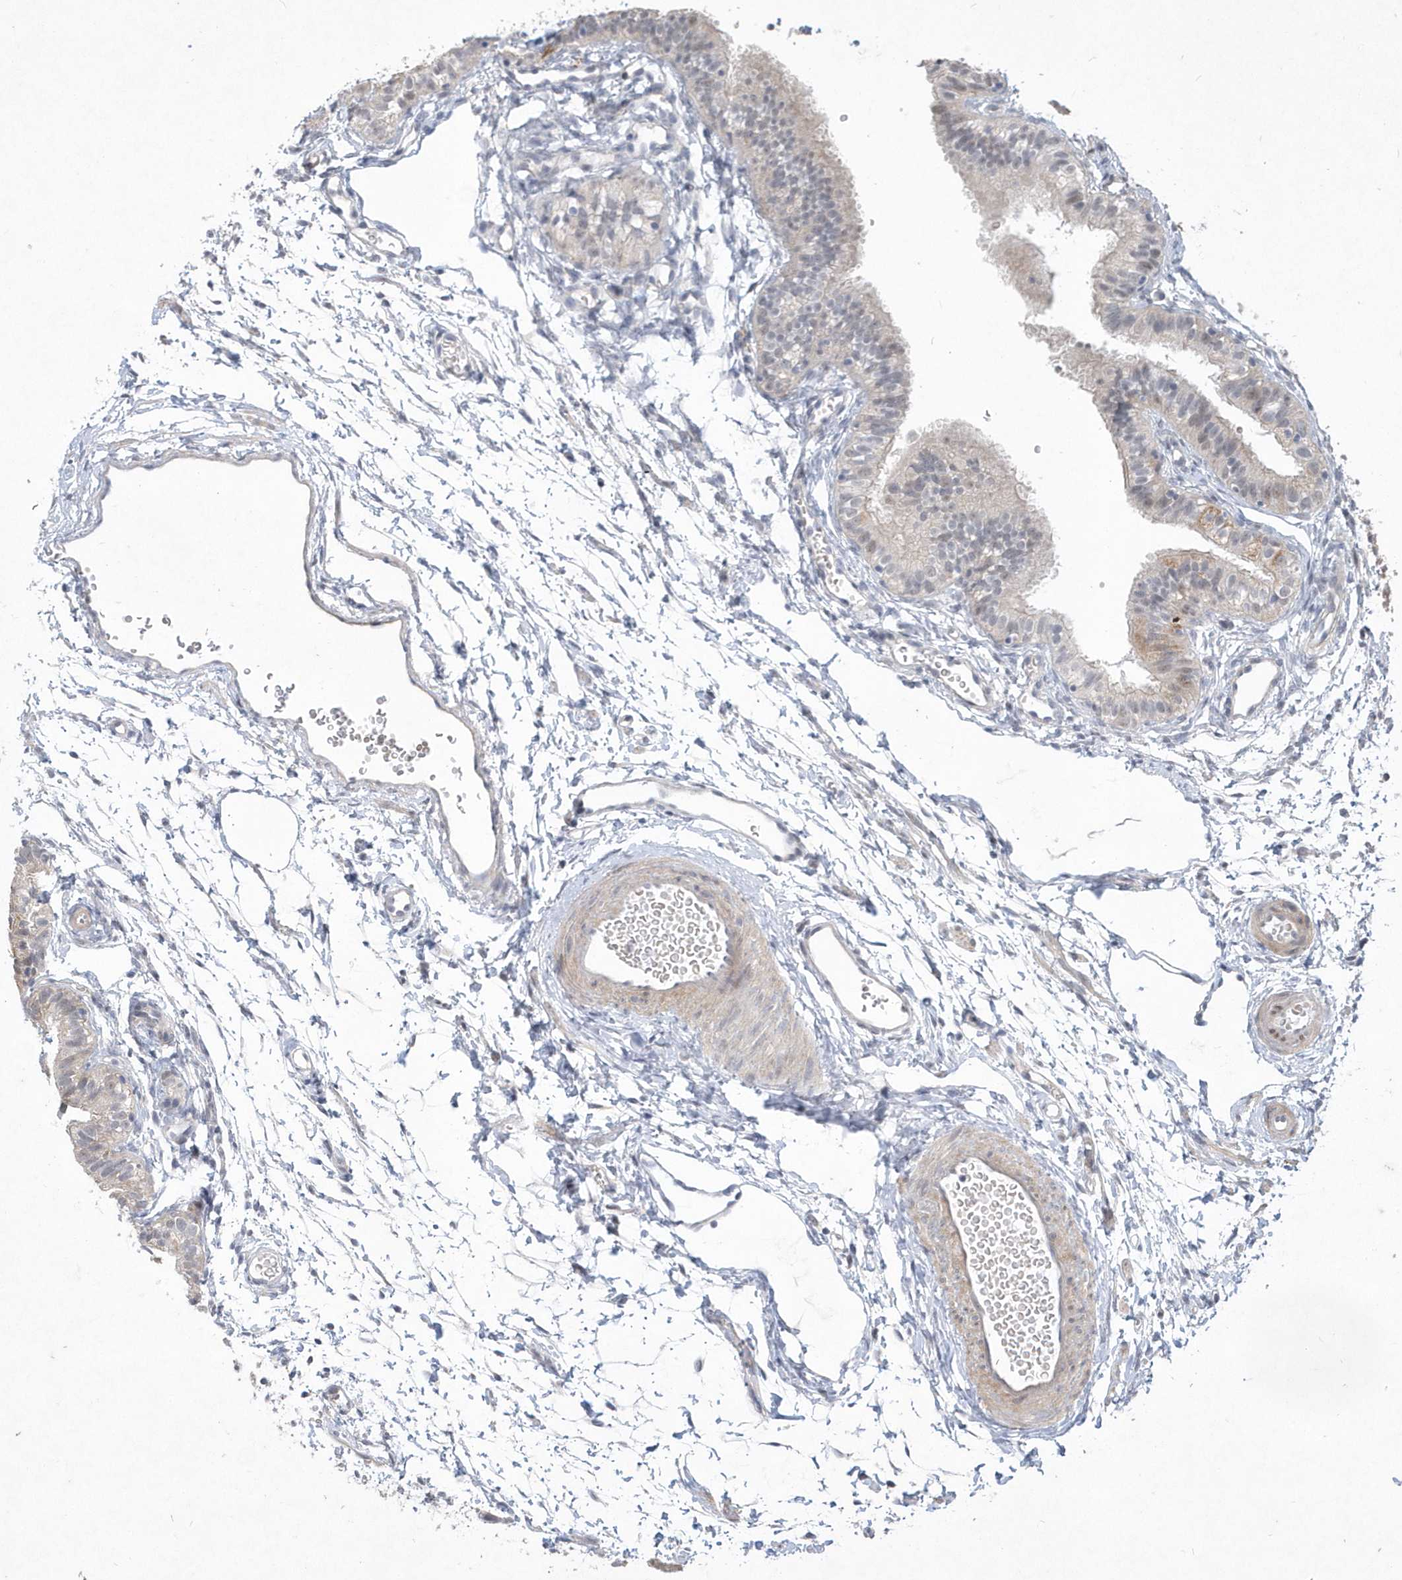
{"staining": {"intensity": "negative", "quantity": "none", "location": "none"}, "tissue": "fallopian tube", "cell_type": "Glandular cells", "image_type": "normal", "snomed": [{"axis": "morphology", "description": "Normal tissue, NOS"}, {"axis": "topography", "description": "Fallopian tube"}], "caption": "Protein analysis of unremarkable fallopian tube displays no significant positivity in glandular cells. (DAB immunohistochemistry (IHC) visualized using brightfield microscopy, high magnification).", "gene": "TSPEAR", "patient": {"sex": "female", "age": 35}}